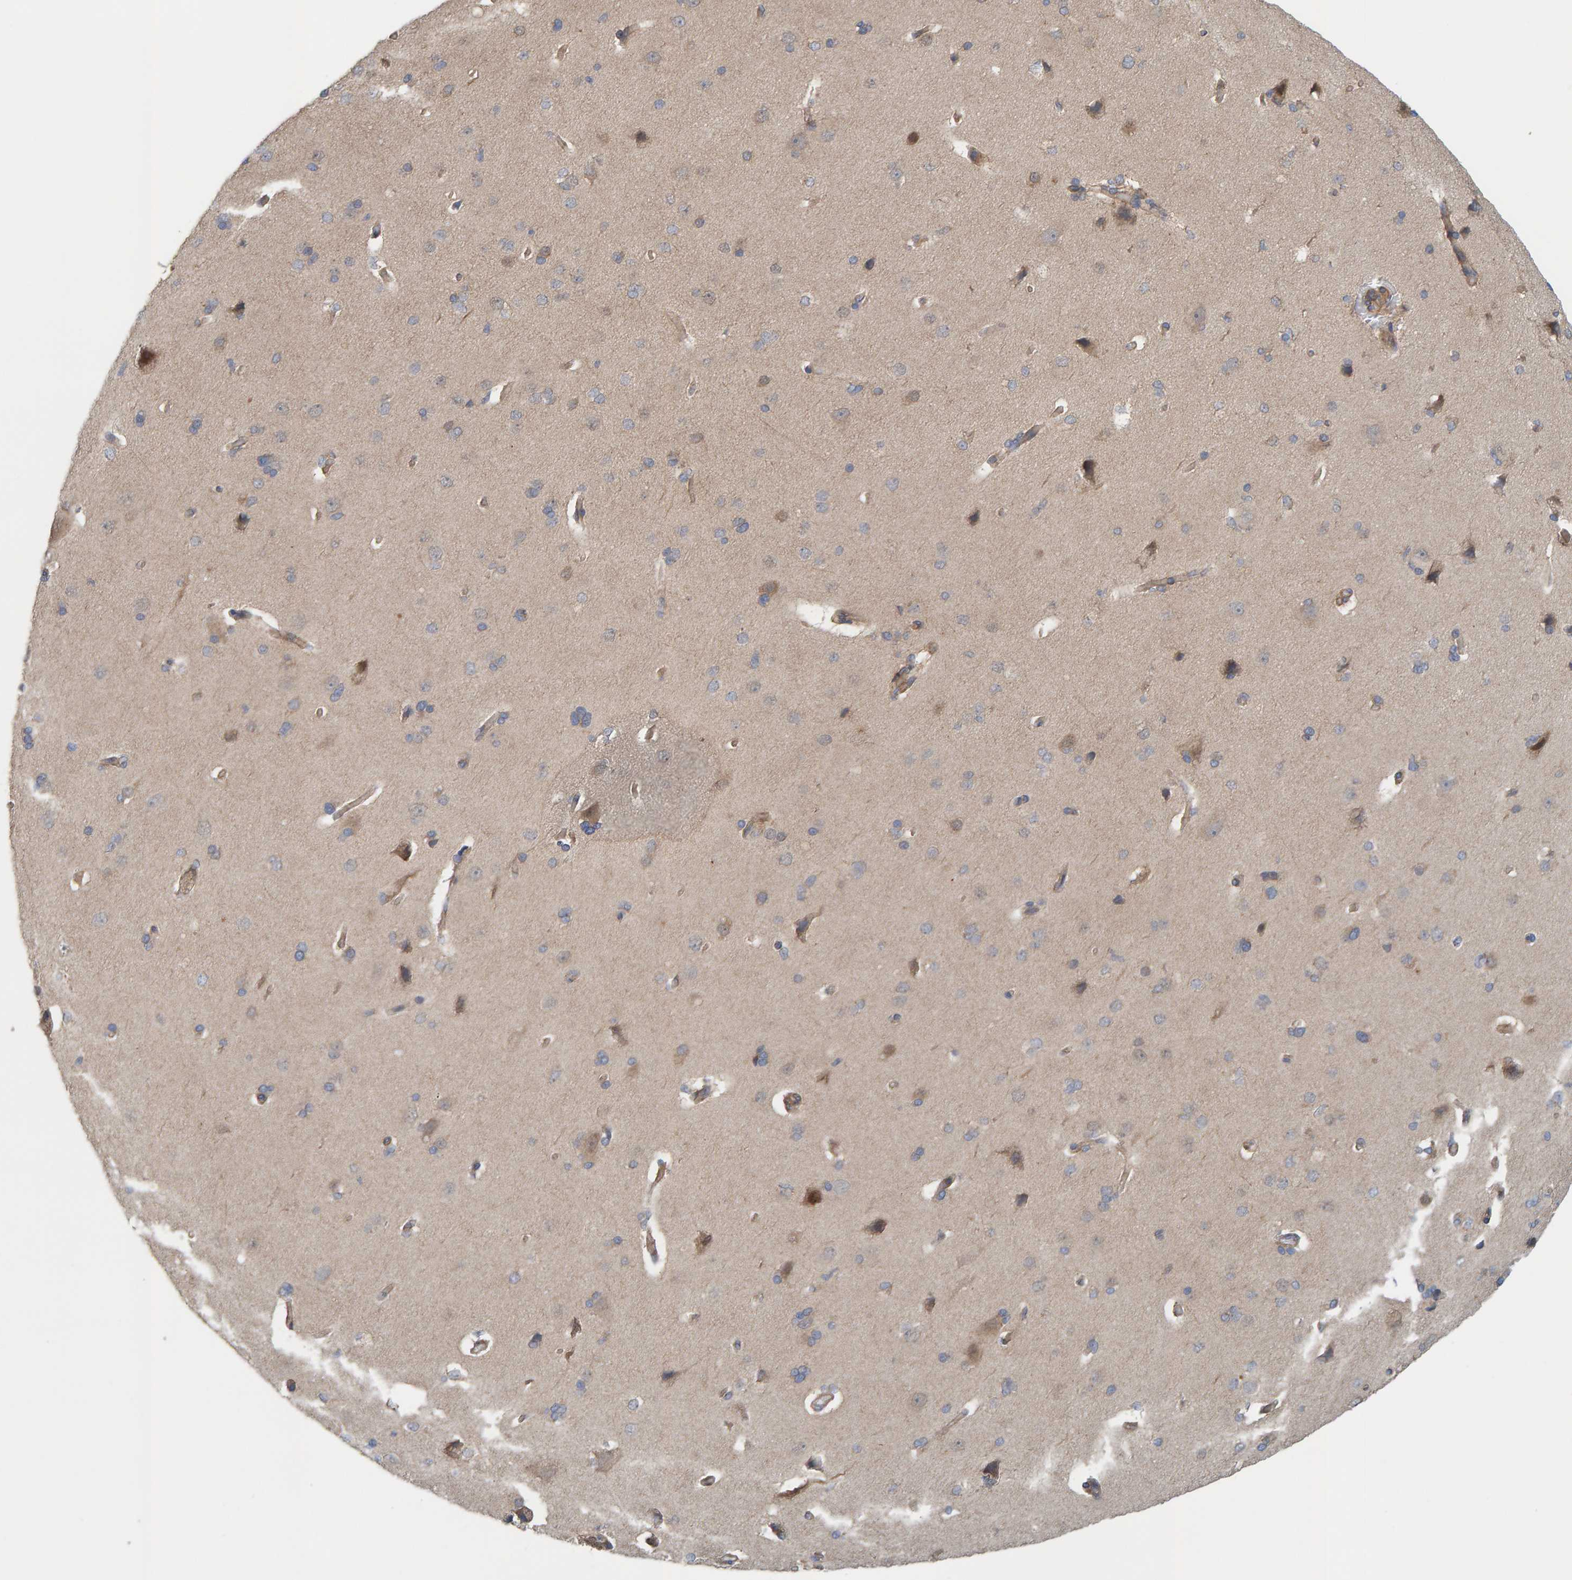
{"staining": {"intensity": "moderate", "quantity": ">75%", "location": "cytoplasmic/membranous"}, "tissue": "cerebral cortex", "cell_type": "Endothelial cells", "image_type": "normal", "snomed": [{"axis": "morphology", "description": "Normal tissue, NOS"}, {"axis": "topography", "description": "Cerebral cortex"}], "caption": "Endothelial cells exhibit moderate cytoplasmic/membranous expression in about >75% of cells in unremarkable cerebral cortex.", "gene": "UBAP1", "patient": {"sex": "male", "age": 62}}